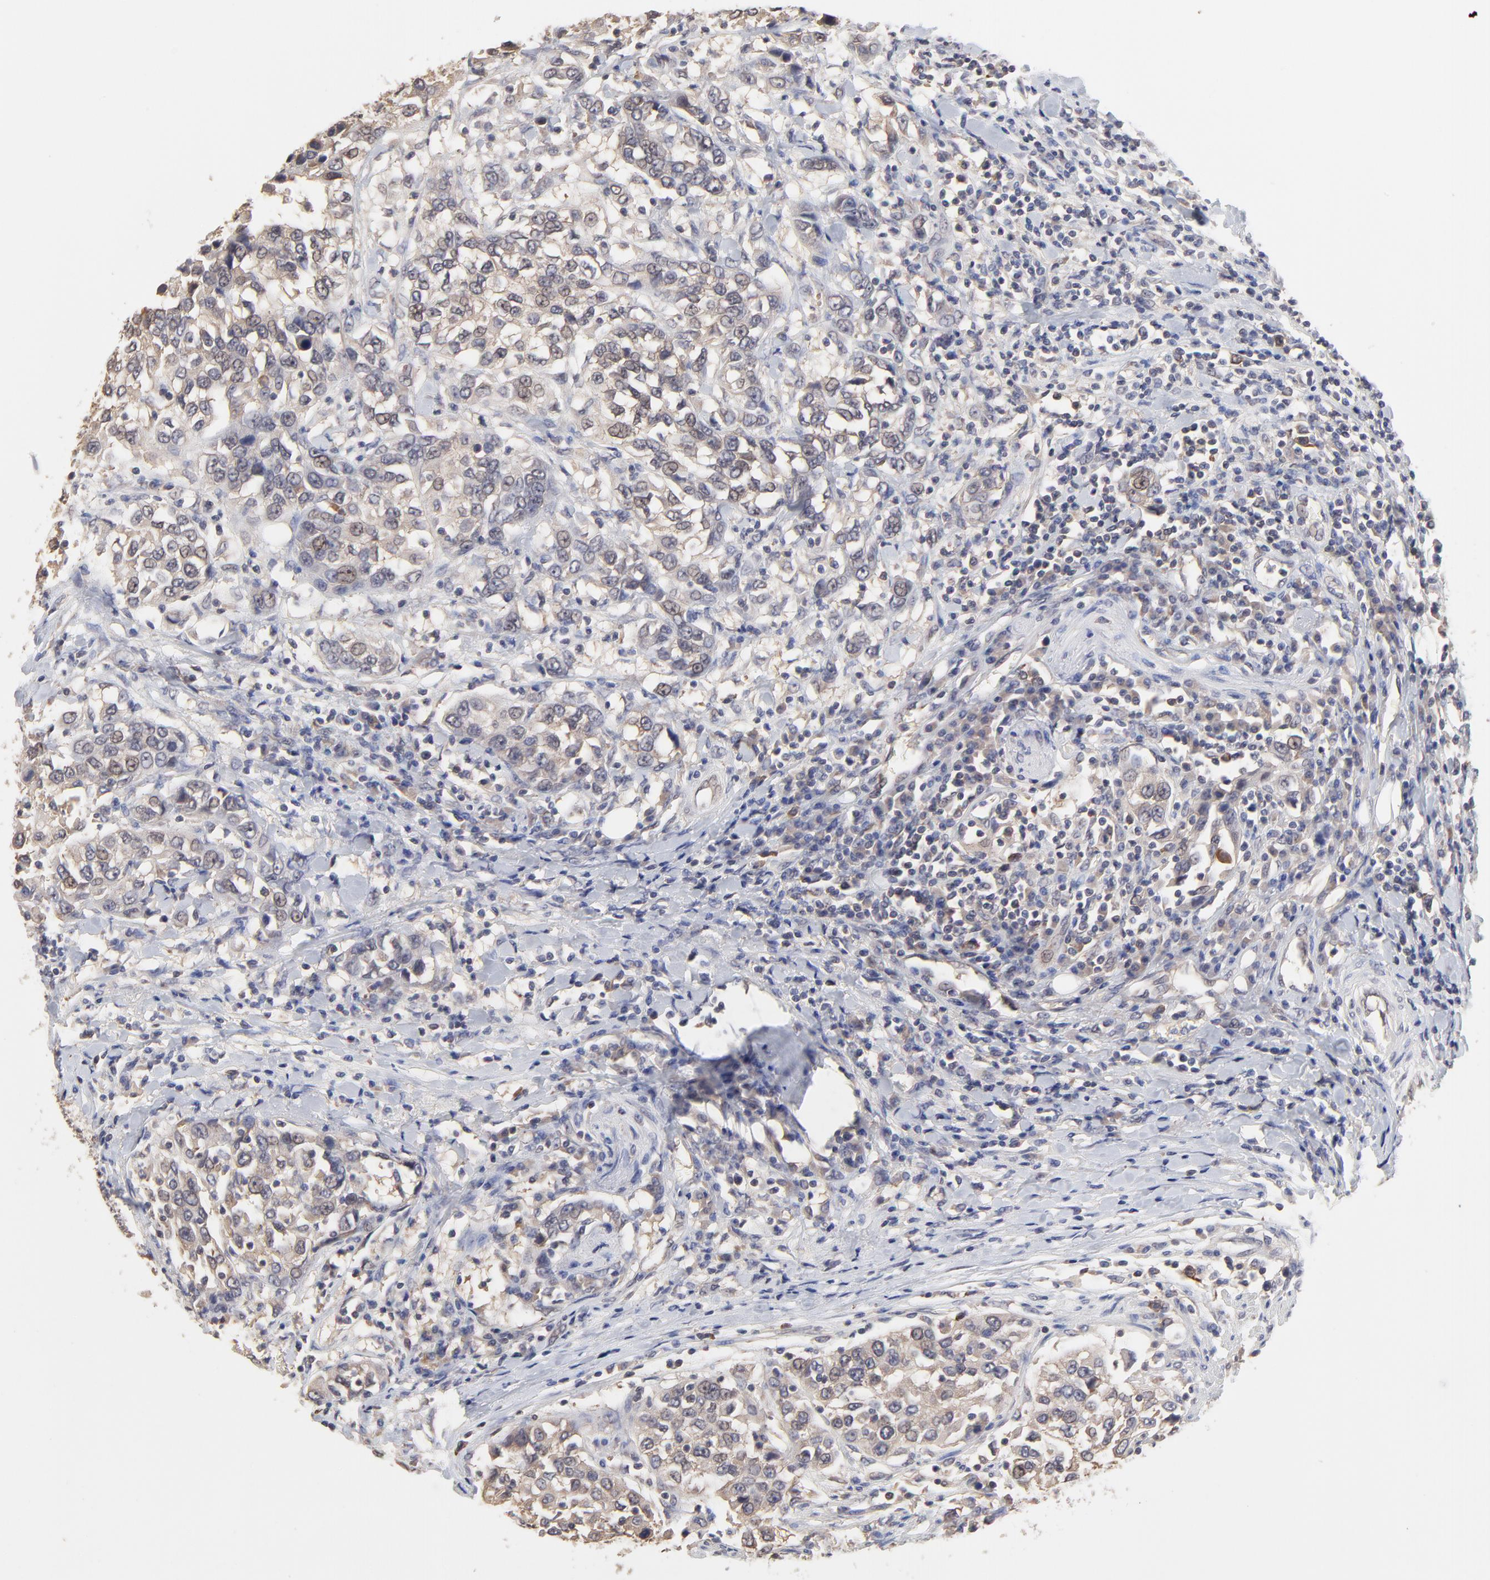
{"staining": {"intensity": "moderate", "quantity": ">75%", "location": "cytoplasmic/membranous"}, "tissue": "urothelial cancer", "cell_type": "Tumor cells", "image_type": "cancer", "snomed": [{"axis": "morphology", "description": "Urothelial carcinoma, High grade"}, {"axis": "topography", "description": "Urinary bladder"}], "caption": "Immunohistochemical staining of high-grade urothelial carcinoma exhibits medium levels of moderate cytoplasmic/membranous staining in about >75% of tumor cells. The protein is stained brown, and the nuclei are stained in blue (DAB (3,3'-diaminobenzidine) IHC with brightfield microscopy, high magnification).", "gene": "CCT2", "patient": {"sex": "female", "age": 80}}